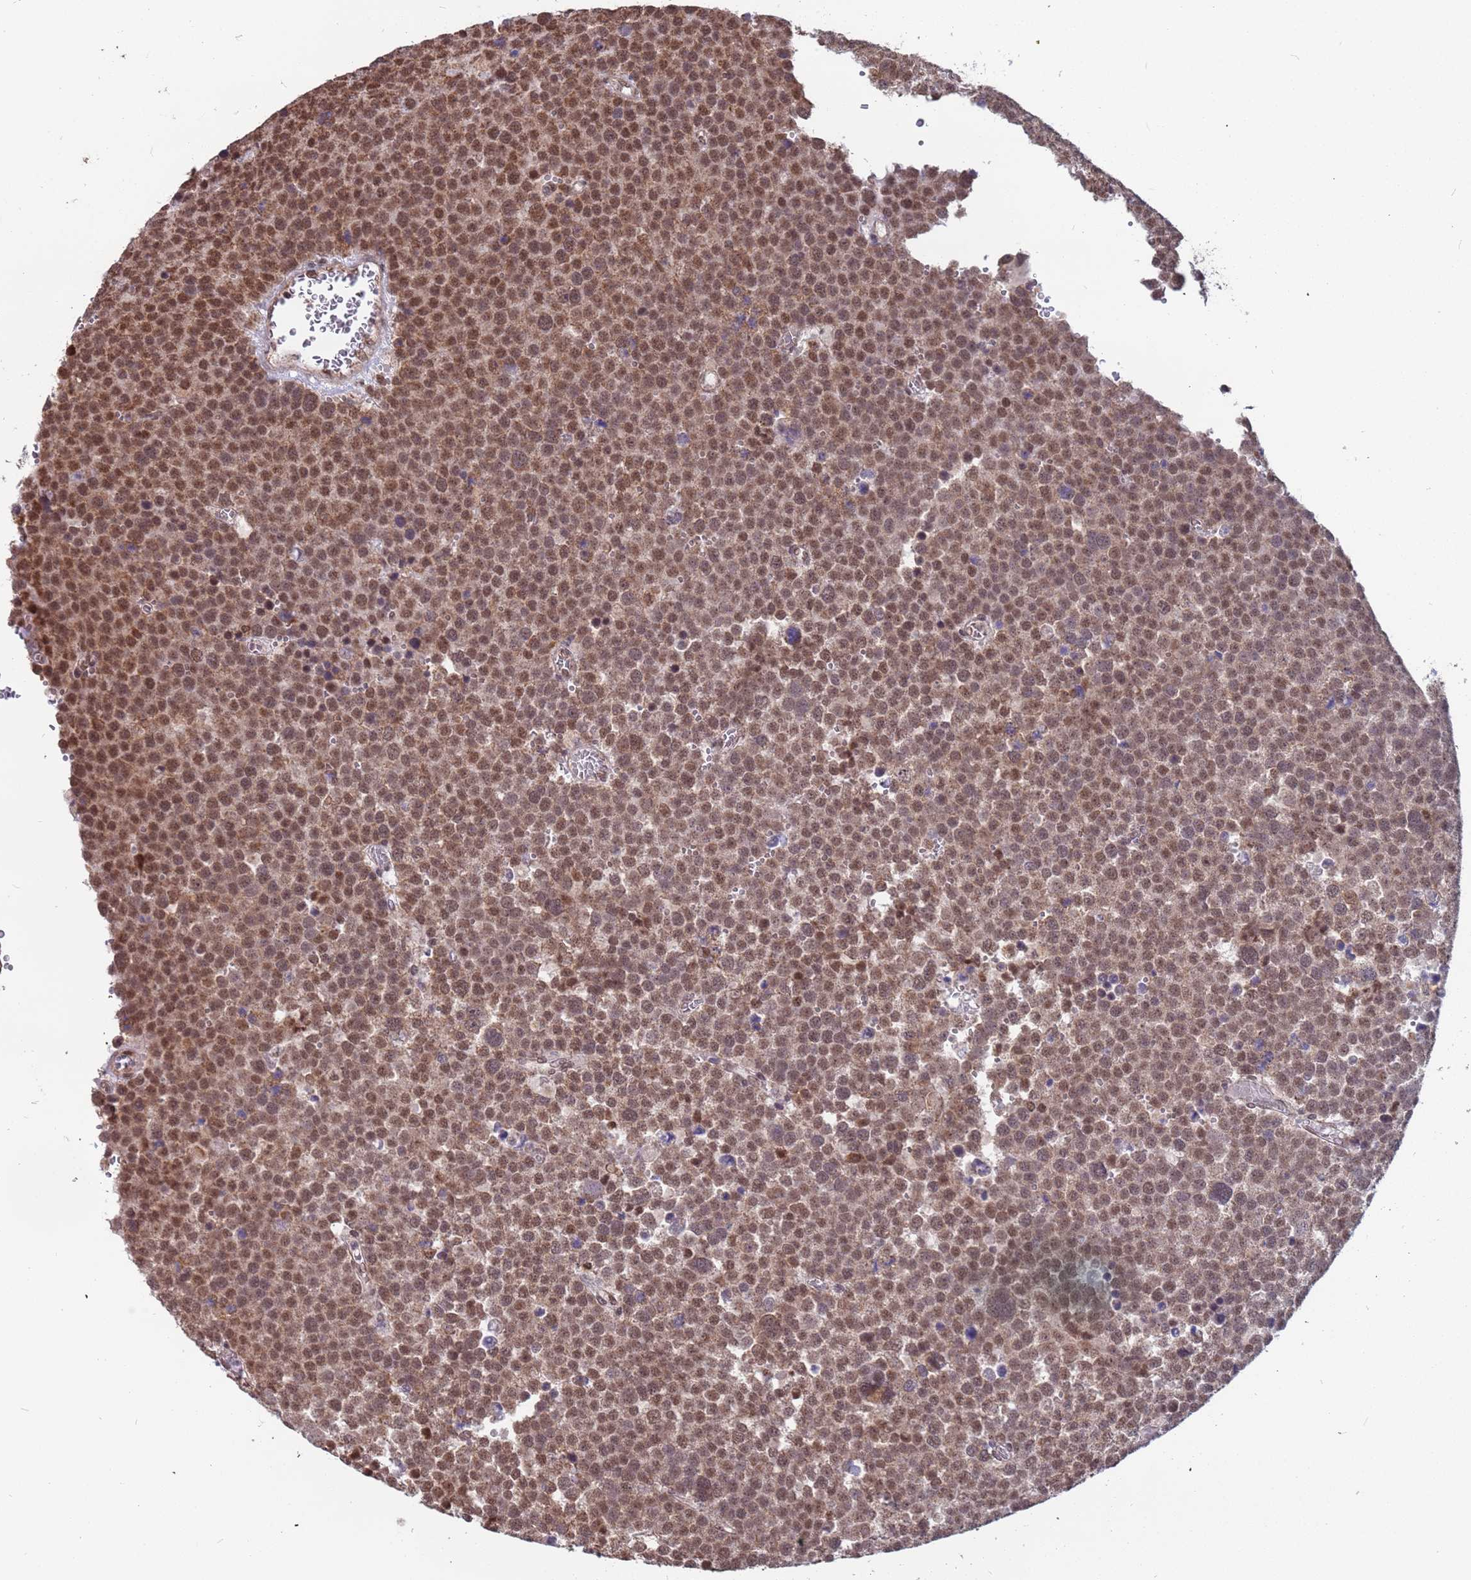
{"staining": {"intensity": "moderate", "quantity": ">75%", "location": "cytoplasmic/membranous,nuclear"}, "tissue": "testis cancer", "cell_type": "Tumor cells", "image_type": "cancer", "snomed": [{"axis": "morphology", "description": "Seminoma, NOS"}, {"axis": "topography", "description": "Testis"}], "caption": "Testis cancer stained with IHC reveals moderate cytoplasmic/membranous and nuclear positivity in about >75% of tumor cells.", "gene": "DENND2B", "patient": {"sex": "male", "age": 71}}